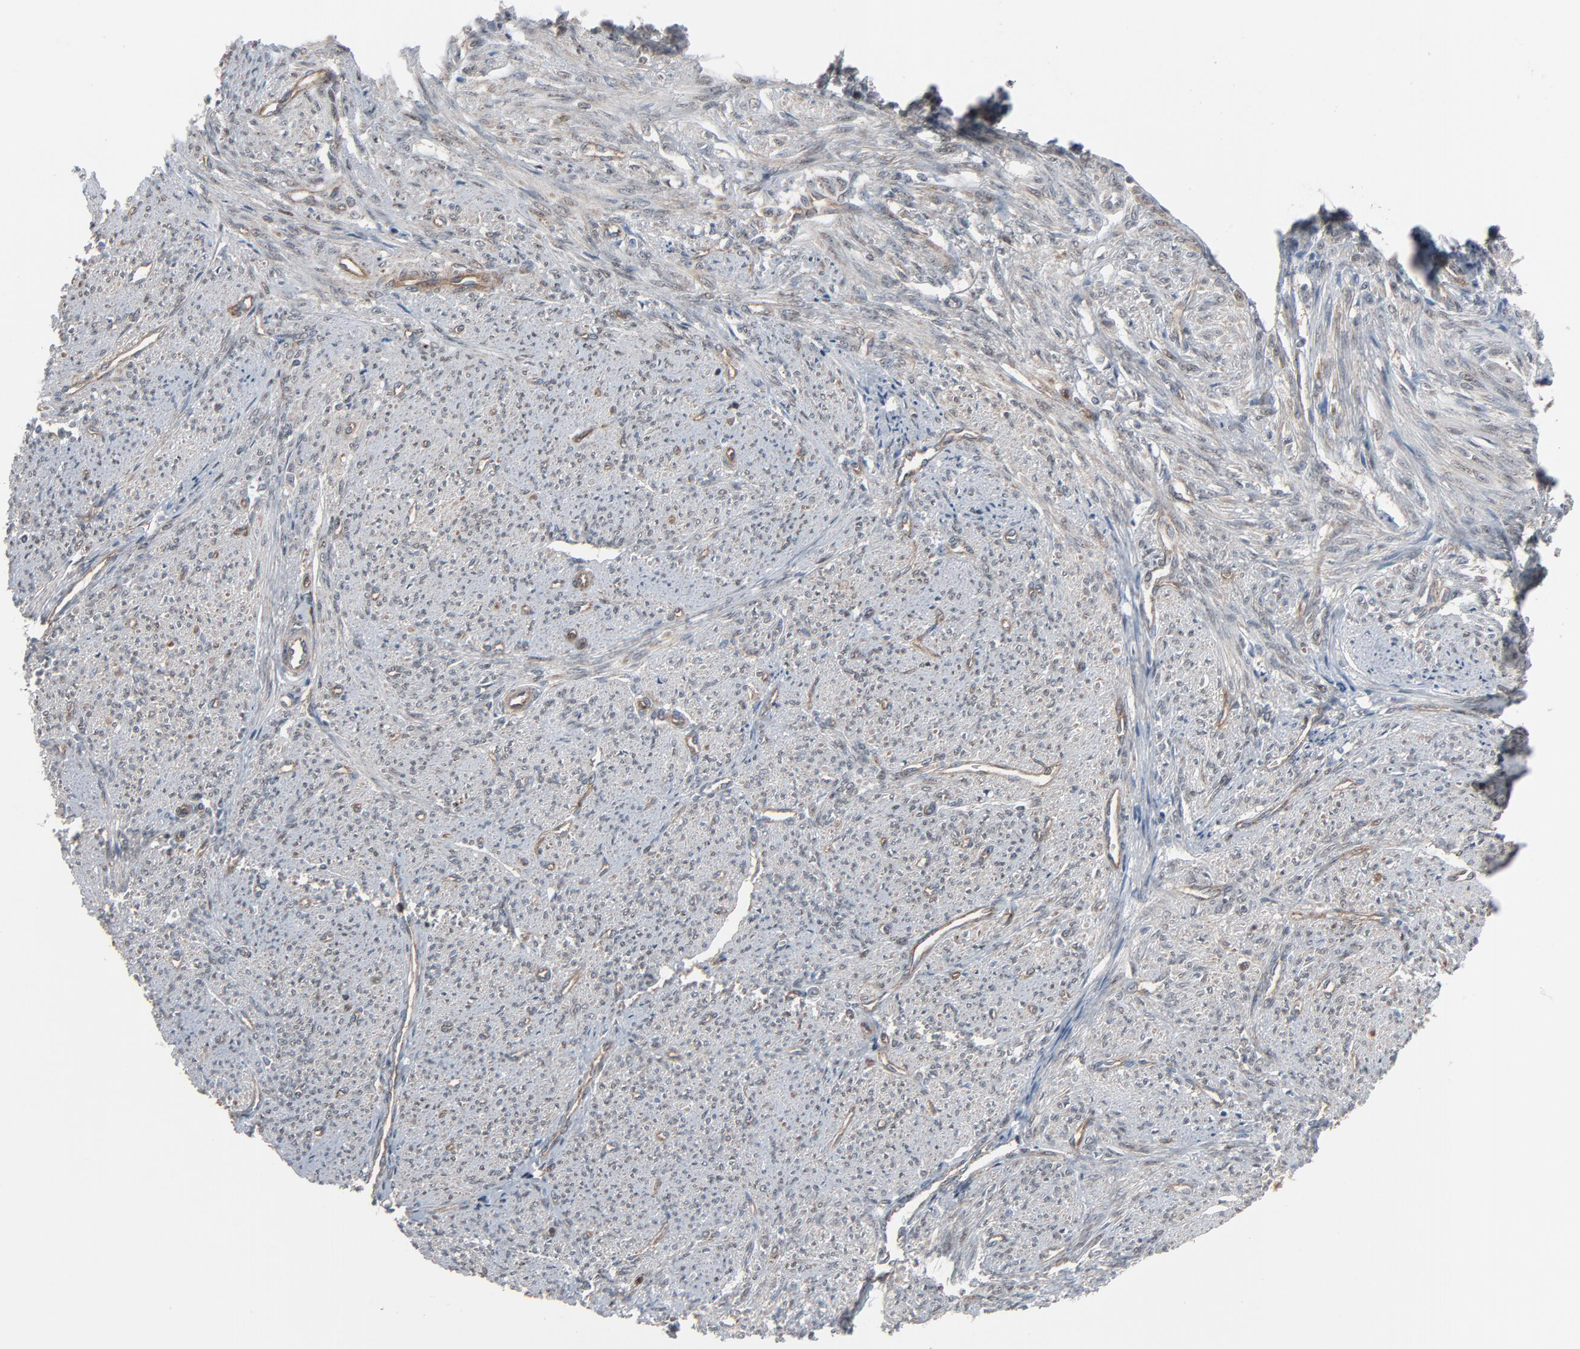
{"staining": {"intensity": "weak", "quantity": "25%-75%", "location": "nuclear"}, "tissue": "smooth muscle", "cell_type": "Smooth muscle cells", "image_type": "normal", "snomed": [{"axis": "morphology", "description": "Normal tissue, NOS"}, {"axis": "topography", "description": "Smooth muscle"}], "caption": "Weak nuclear staining is seen in about 25%-75% of smooth muscle cells in normal smooth muscle.", "gene": "OPTN", "patient": {"sex": "female", "age": 65}}